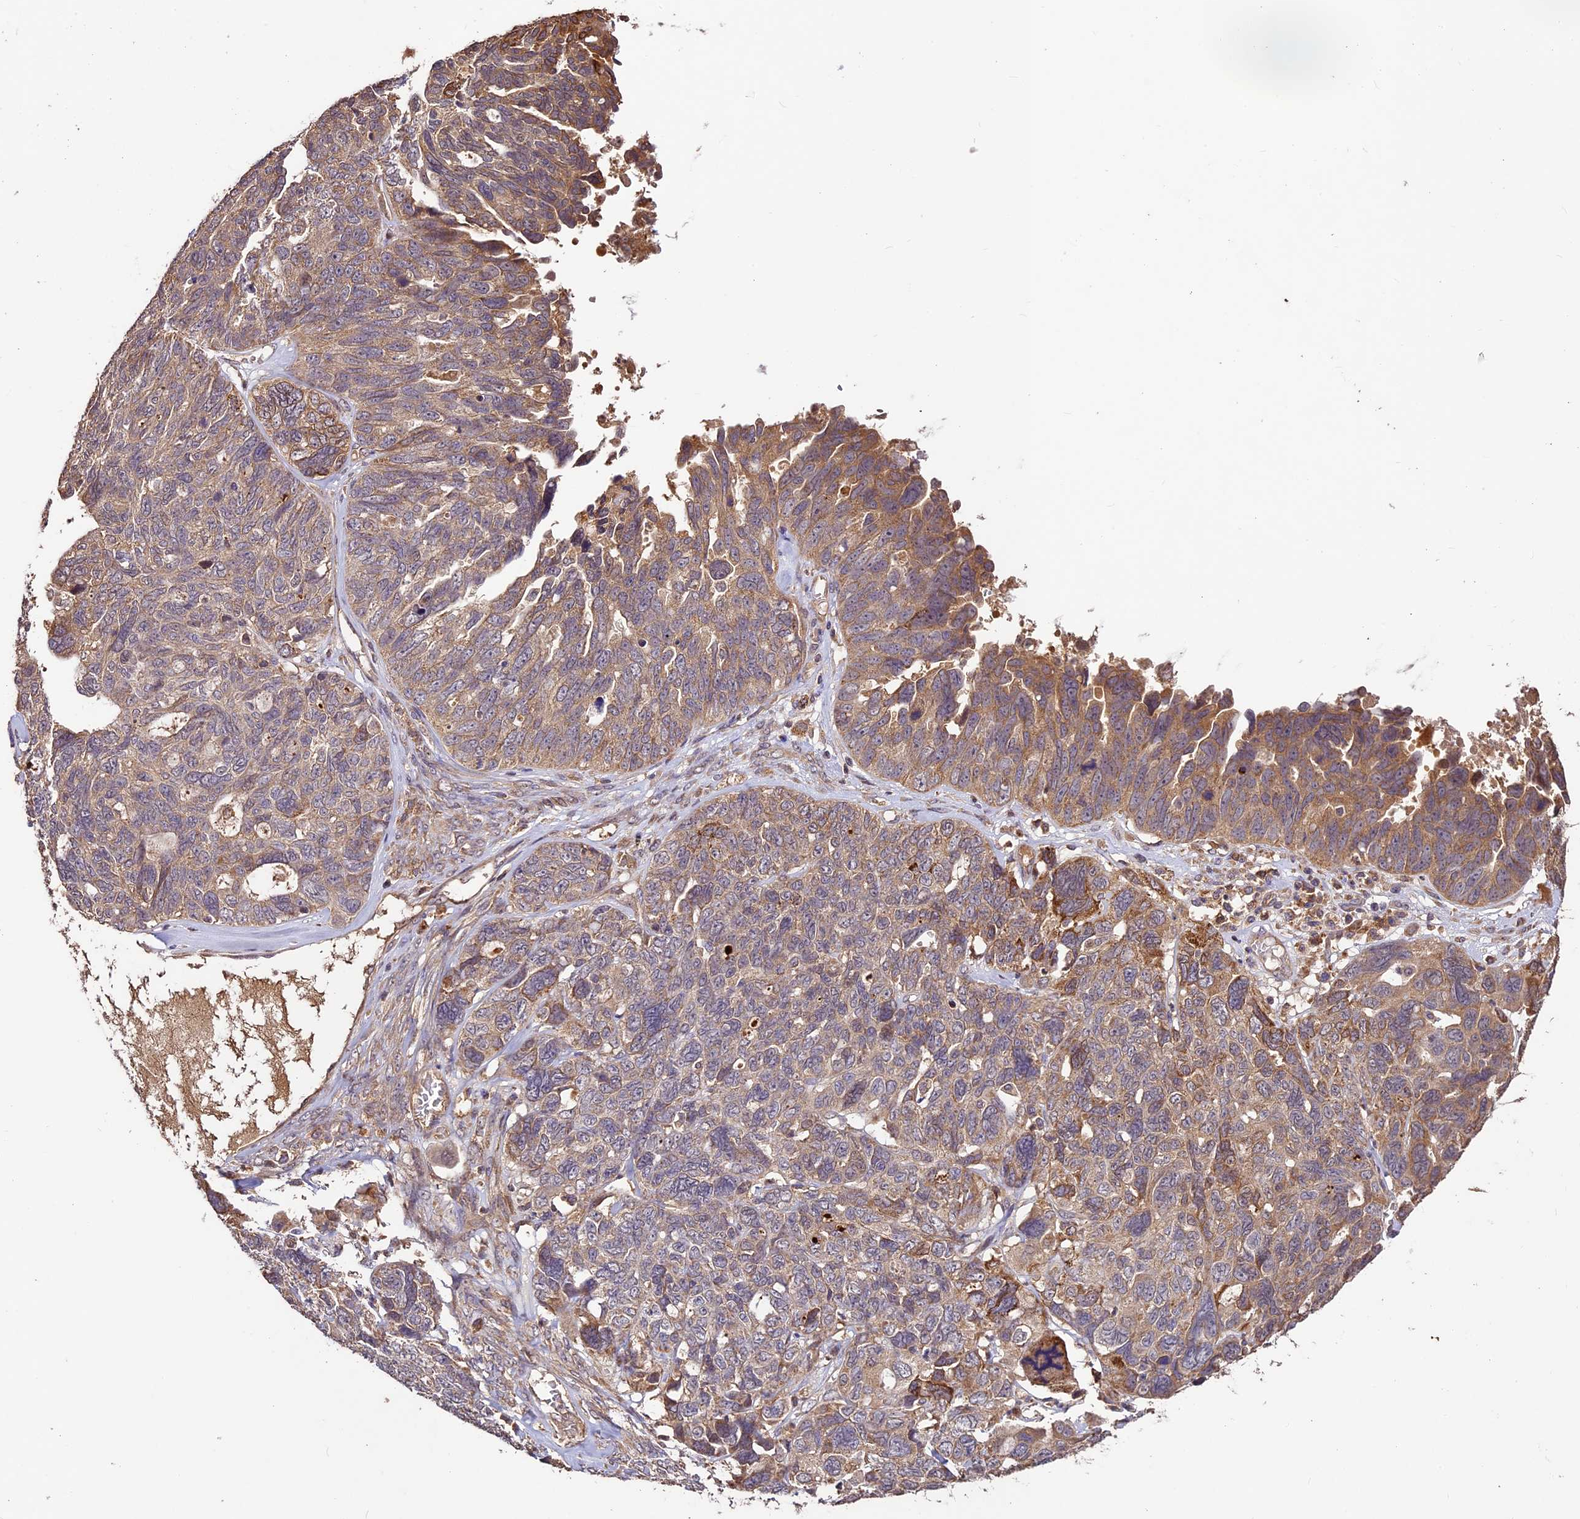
{"staining": {"intensity": "moderate", "quantity": "25%-75%", "location": "cytoplasmic/membranous"}, "tissue": "ovarian cancer", "cell_type": "Tumor cells", "image_type": "cancer", "snomed": [{"axis": "morphology", "description": "Cystadenocarcinoma, serous, NOS"}, {"axis": "topography", "description": "Ovary"}], "caption": "Ovarian cancer (serous cystadenocarcinoma) stained for a protein exhibits moderate cytoplasmic/membranous positivity in tumor cells.", "gene": "CRLF1", "patient": {"sex": "female", "age": 79}}